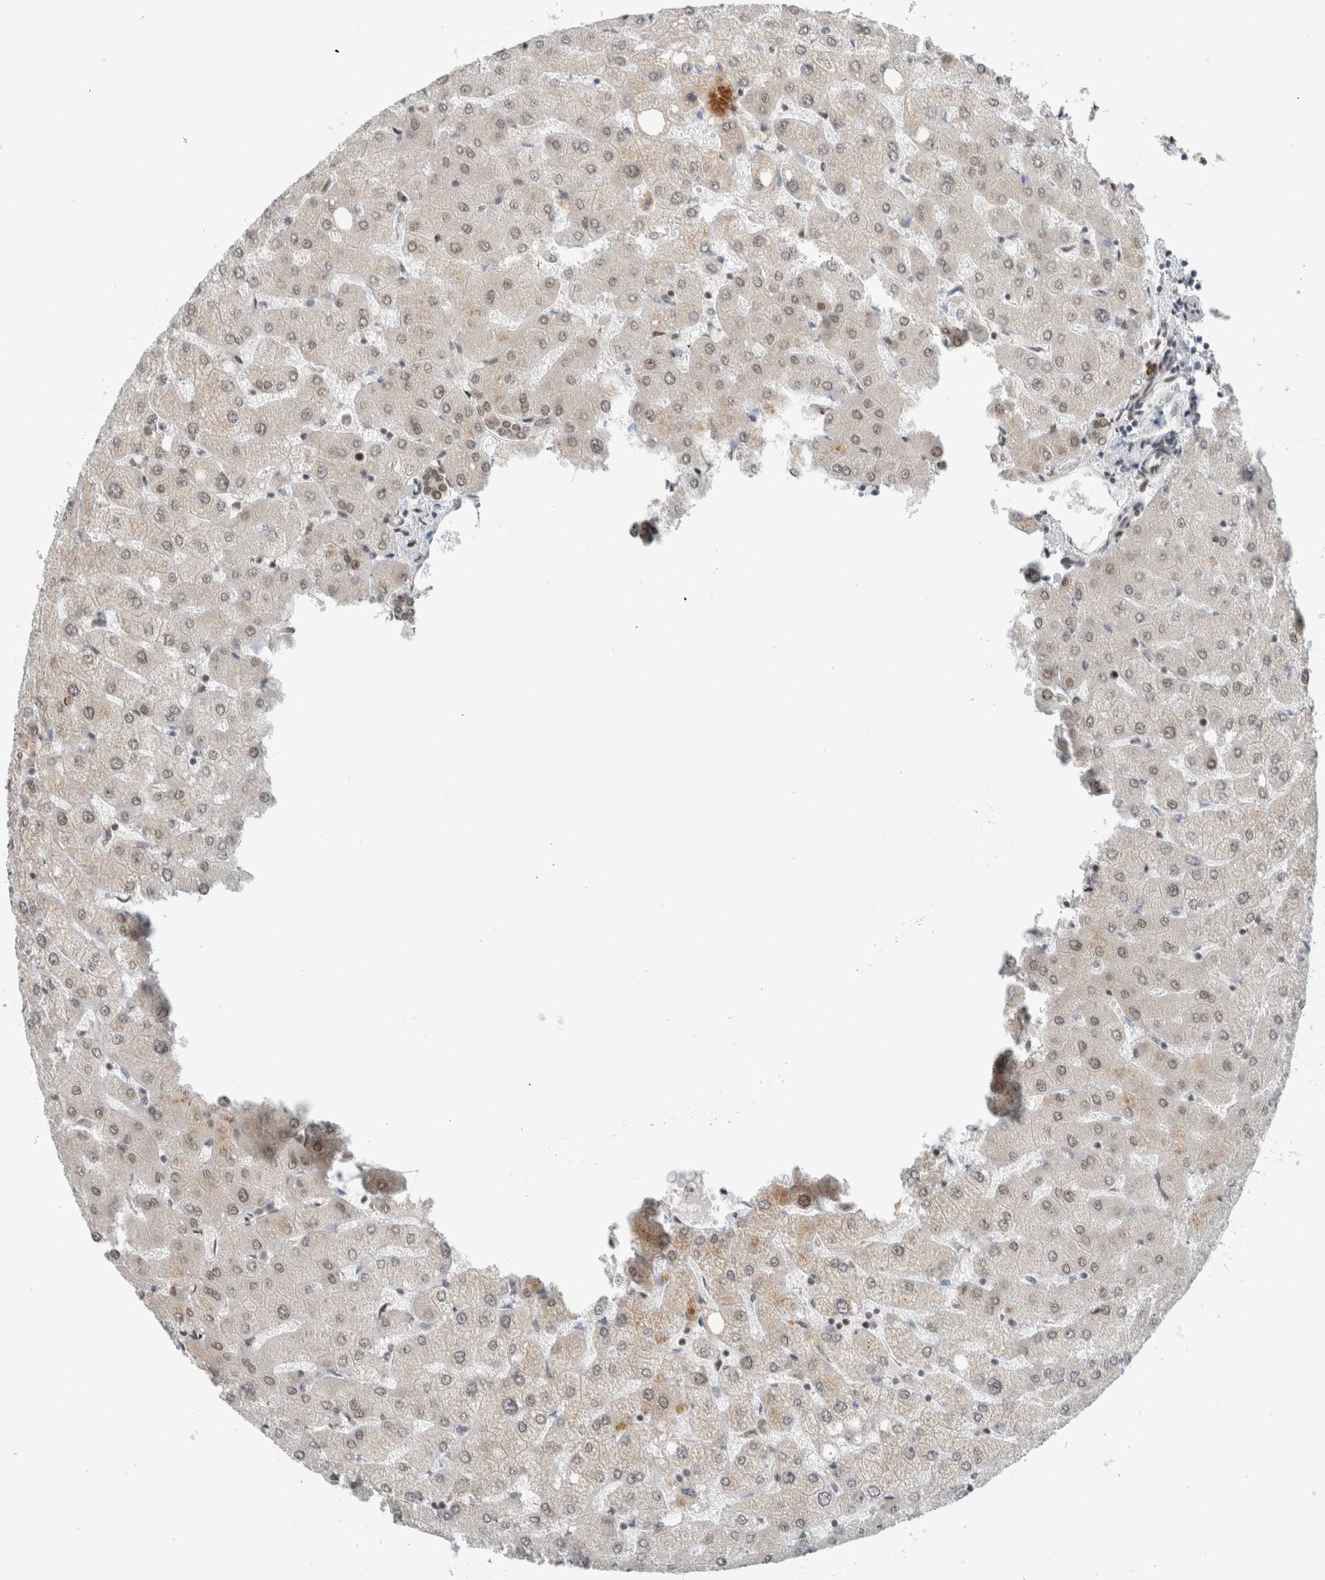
{"staining": {"intensity": "moderate", "quantity": ">75%", "location": "nuclear"}, "tissue": "liver", "cell_type": "Cholangiocytes", "image_type": "normal", "snomed": [{"axis": "morphology", "description": "Normal tissue, NOS"}, {"axis": "topography", "description": "Liver"}], "caption": "IHC staining of normal liver, which exhibits medium levels of moderate nuclear staining in approximately >75% of cholangiocytes indicating moderate nuclear protein expression. The staining was performed using DAB (brown) for protein detection and nuclei were counterstained in hematoxylin (blue).", "gene": "HNRNPR", "patient": {"sex": "female", "age": 54}}